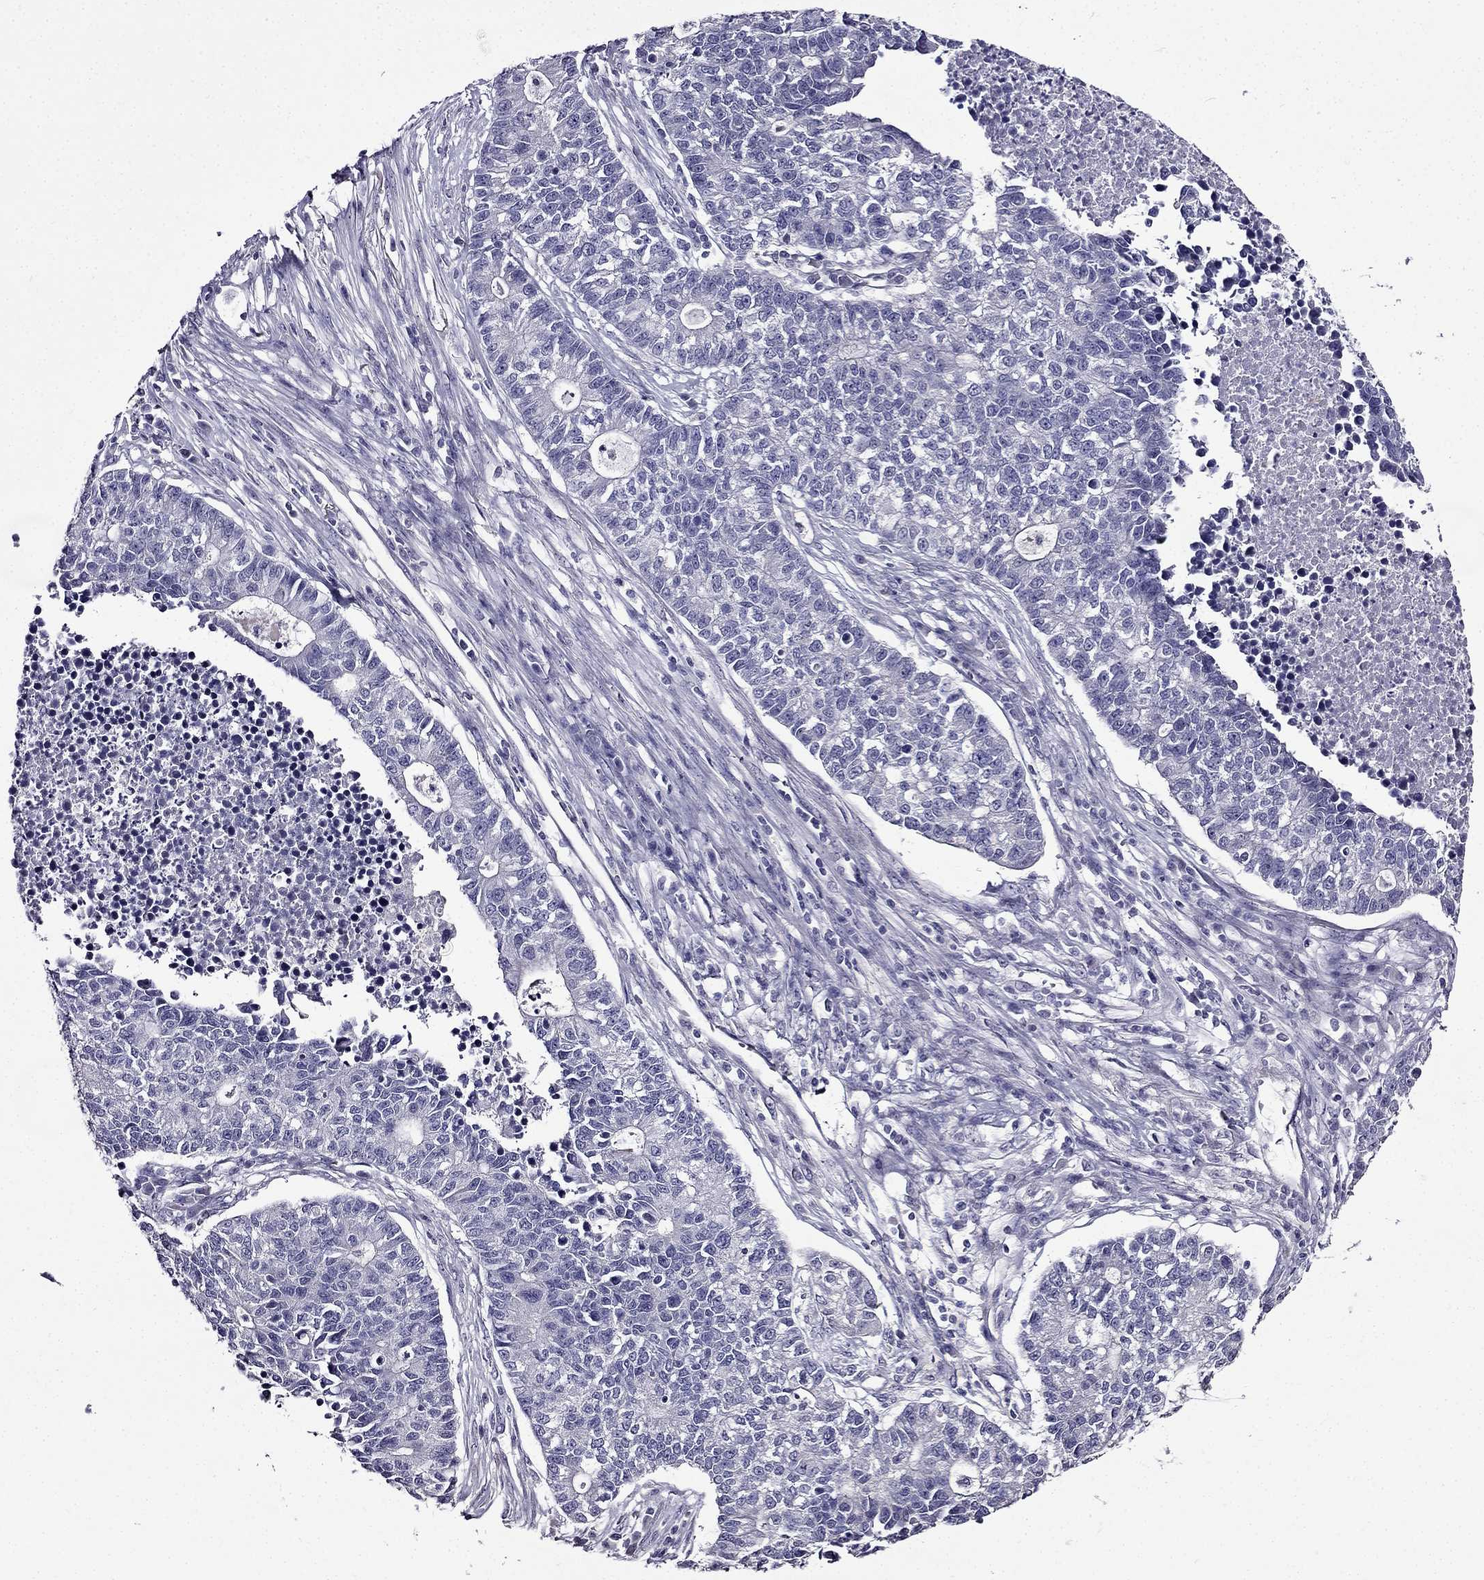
{"staining": {"intensity": "negative", "quantity": "none", "location": "none"}, "tissue": "lung cancer", "cell_type": "Tumor cells", "image_type": "cancer", "snomed": [{"axis": "morphology", "description": "Adenocarcinoma, NOS"}, {"axis": "topography", "description": "Lung"}], "caption": "DAB (3,3'-diaminobenzidine) immunohistochemical staining of human lung cancer exhibits no significant expression in tumor cells.", "gene": "TMEM266", "patient": {"sex": "male", "age": 57}}